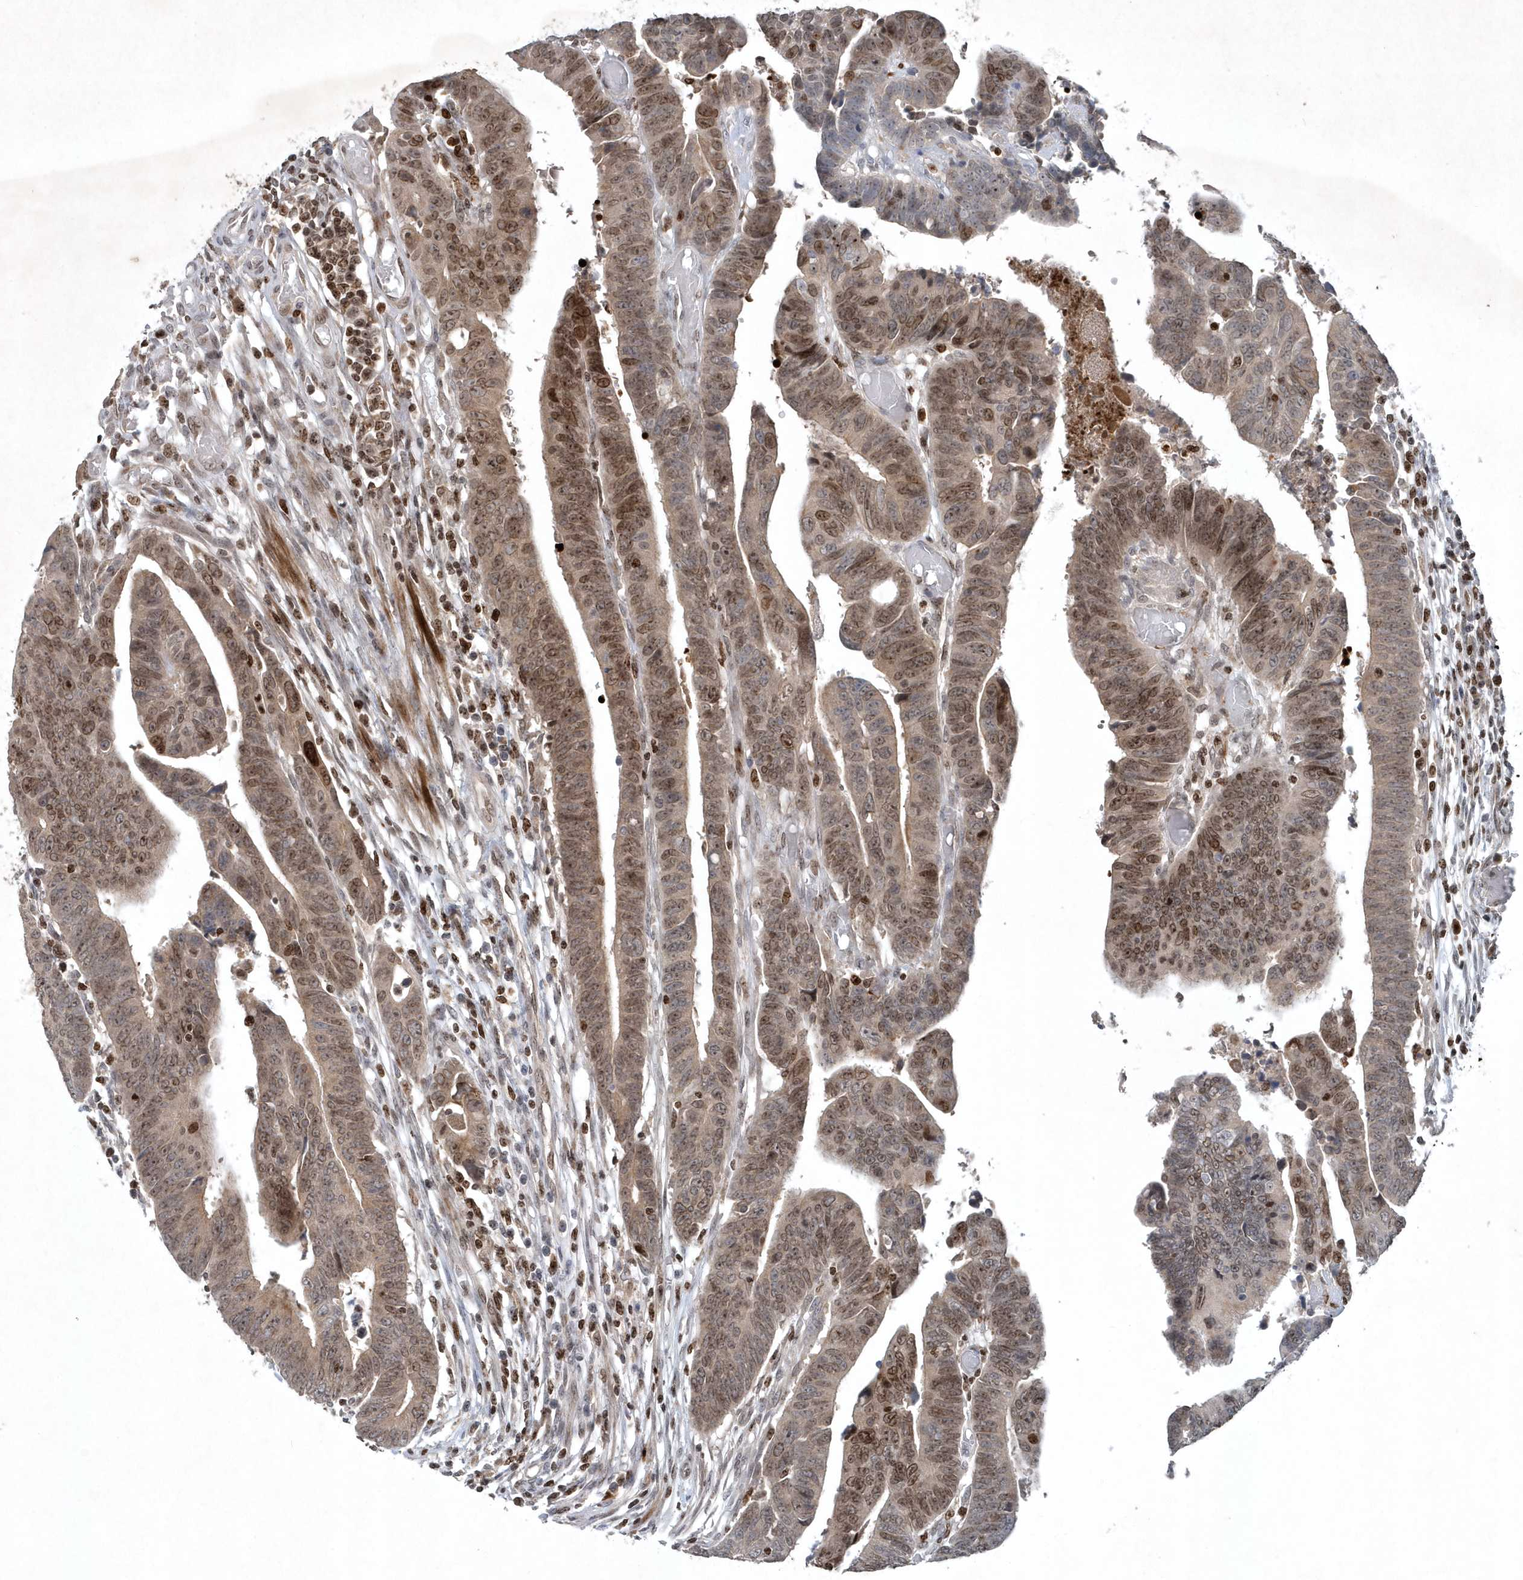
{"staining": {"intensity": "moderate", "quantity": ">75%", "location": "nuclear"}, "tissue": "colorectal cancer", "cell_type": "Tumor cells", "image_type": "cancer", "snomed": [{"axis": "morphology", "description": "Adenocarcinoma, NOS"}, {"axis": "topography", "description": "Rectum"}], "caption": "A high-resolution micrograph shows immunohistochemistry staining of colorectal cancer, which reveals moderate nuclear positivity in approximately >75% of tumor cells.", "gene": "QTRT2", "patient": {"sex": "female", "age": 65}}